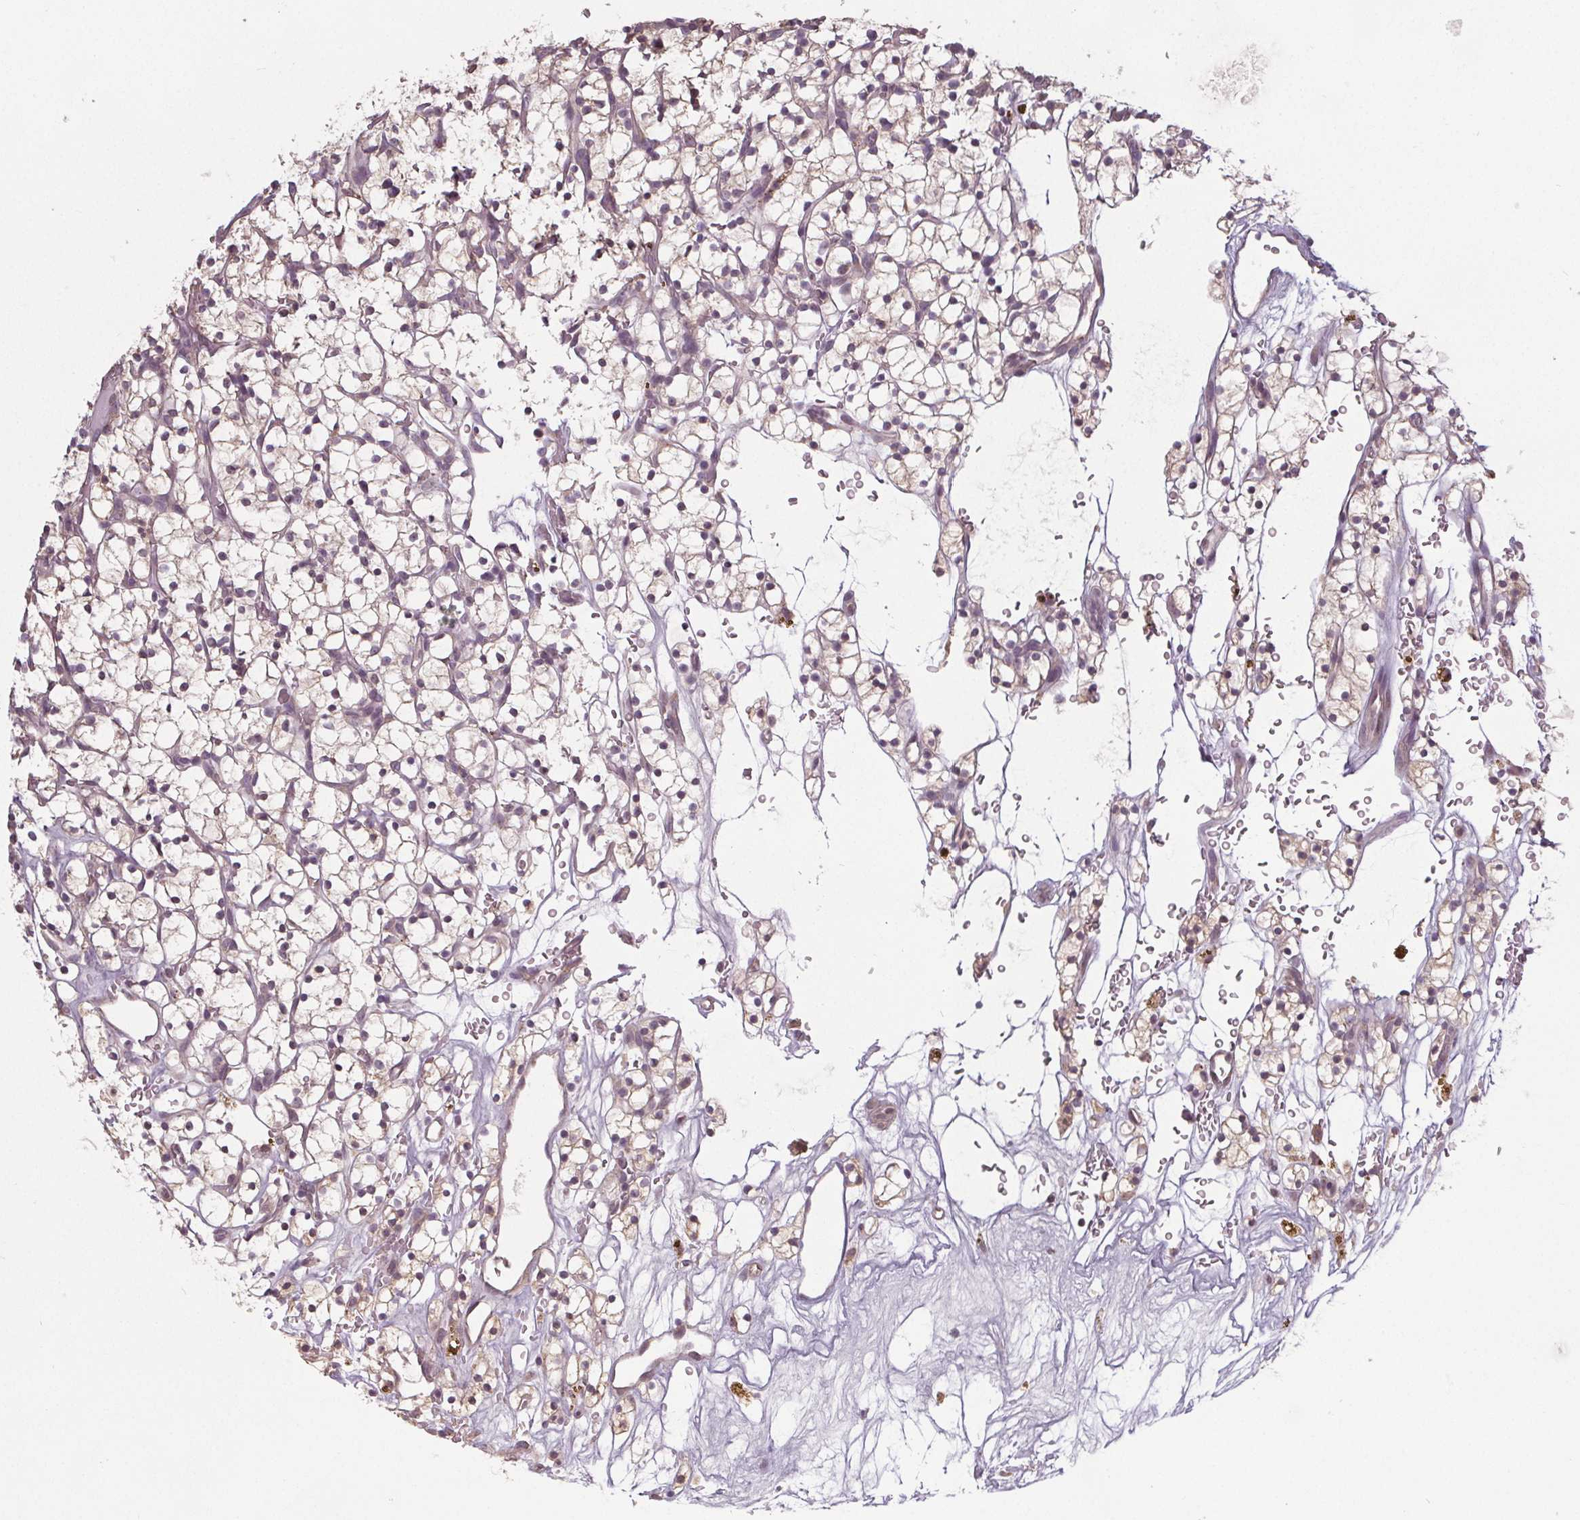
{"staining": {"intensity": "negative", "quantity": "none", "location": "none"}, "tissue": "renal cancer", "cell_type": "Tumor cells", "image_type": "cancer", "snomed": [{"axis": "morphology", "description": "Adenocarcinoma, NOS"}, {"axis": "topography", "description": "Kidney"}], "caption": "Renal cancer (adenocarcinoma) was stained to show a protein in brown. There is no significant positivity in tumor cells.", "gene": "SLC26A2", "patient": {"sex": "female", "age": 64}}